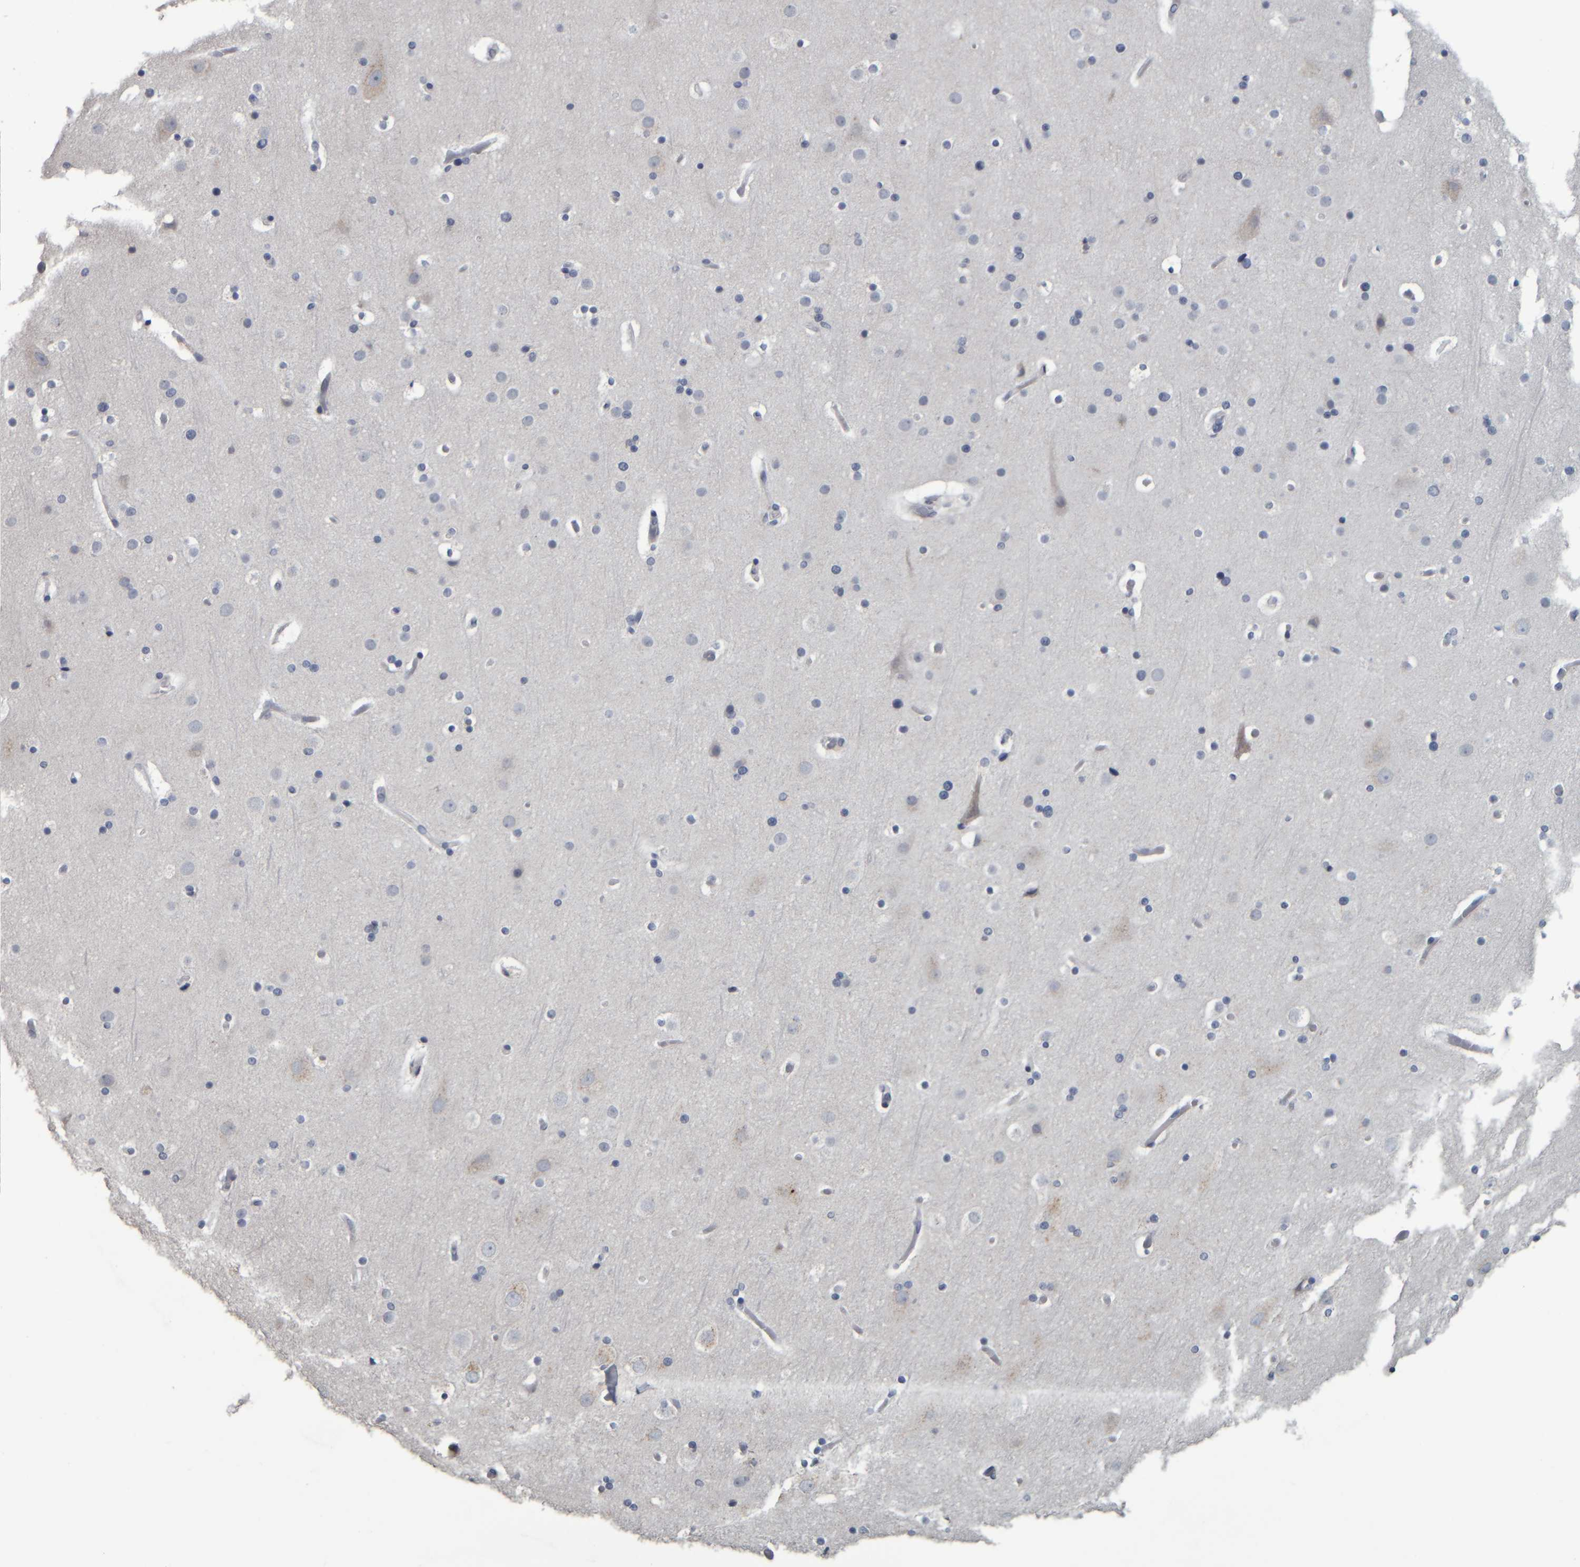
{"staining": {"intensity": "negative", "quantity": "none", "location": "none"}, "tissue": "cerebral cortex", "cell_type": "Endothelial cells", "image_type": "normal", "snomed": [{"axis": "morphology", "description": "Normal tissue, NOS"}, {"axis": "topography", "description": "Cerebral cortex"}], "caption": "A high-resolution image shows IHC staining of benign cerebral cortex, which exhibits no significant positivity in endothelial cells.", "gene": "CAVIN4", "patient": {"sex": "male", "age": 57}}